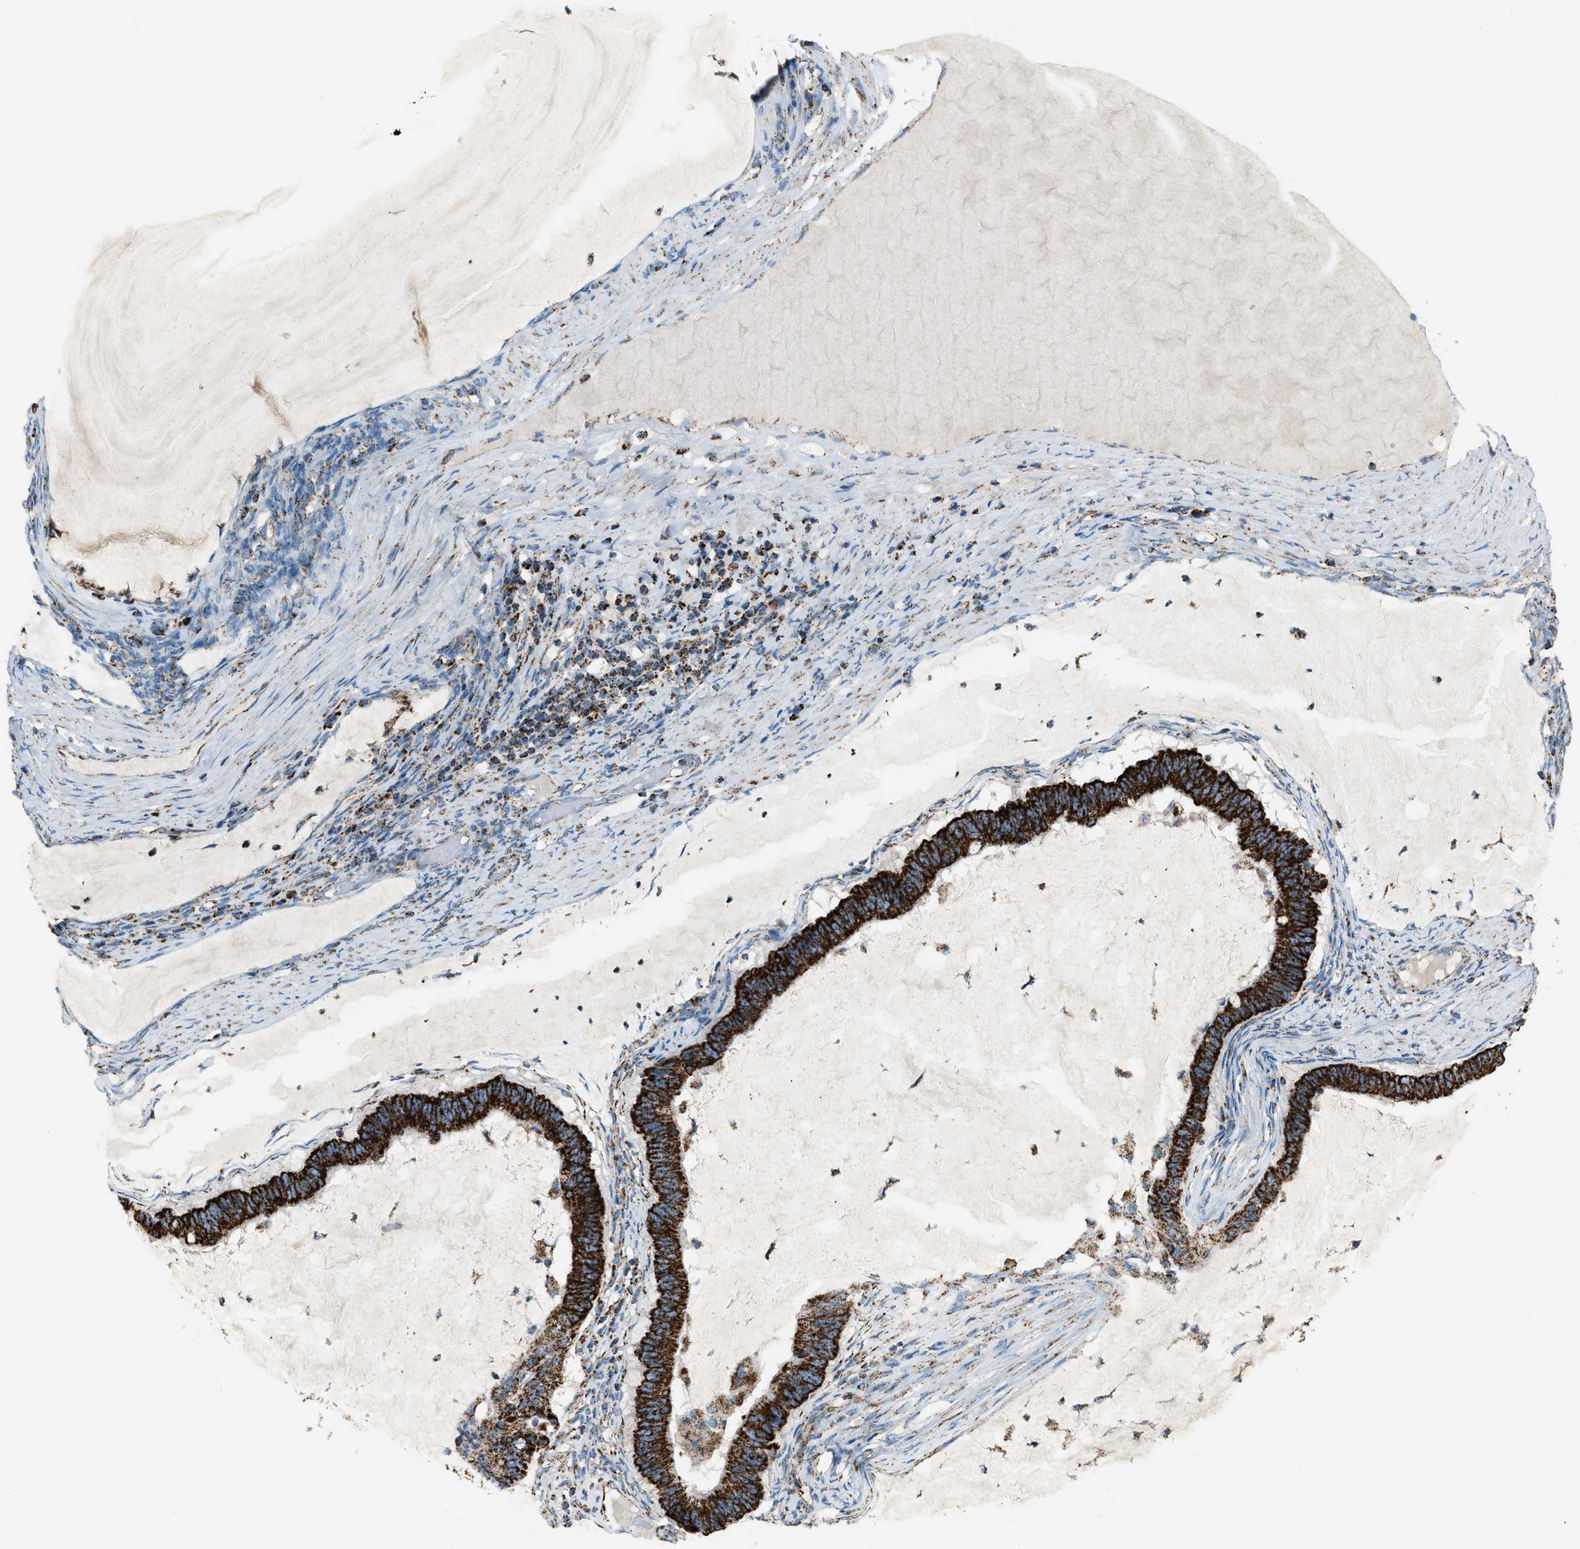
{"staining": {"intensity": "strong", "quantity": ">75%", "location": "cytoplasmic/membranous"}, "tissue": "ovarian cancer", "cell_type": "Tumor cells", "image_type": "cancer", "snomed": [{"axis": "morphology", "description": "Cystadenocarcinoma, mucinous, NOS"}, {"axis": "topography", "description": "Ovary"}], "caption": "Protein positivity by immunohistochemistry shows strong cytoplasmic/membranous staining in about >75% of tumor cells in ovarian mucinous cystadenocarcinoma.", "gene": "MDH2", "patient": {"sex": "female", "age": 61}}